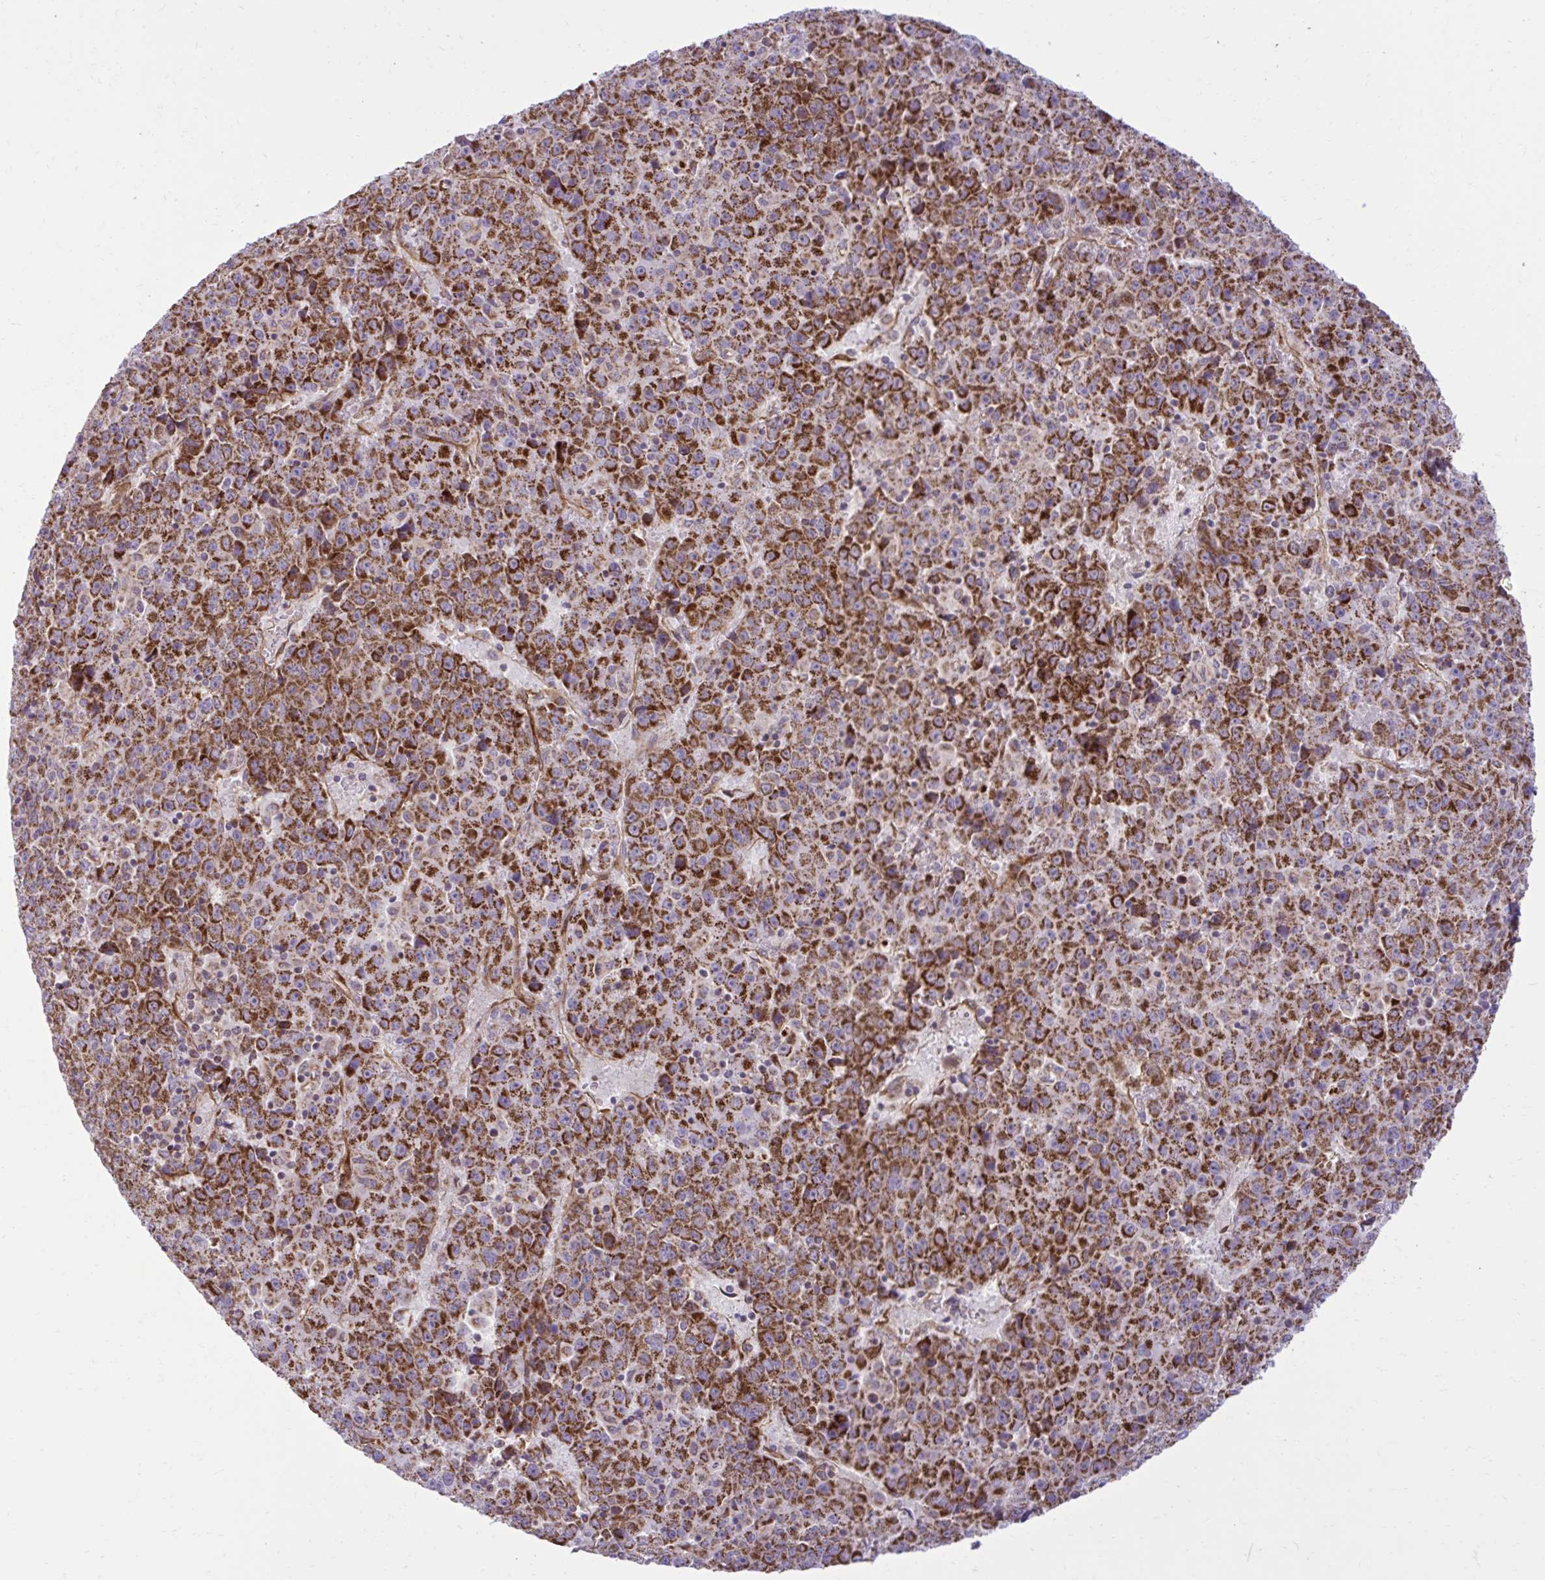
{"staining": {"intensity": "strong", "quantity": ">75%", "location": "cytoplasmic/membranous"}, "tissue": "liver cancer", "cell_type": "Tumor cells", "image_type": "cancer", "snomed": [{"axis": "morphology", "description": "Carcinoma, Hepatocellular, NOS"}, {"axis": "topography", "description": "Liver"}], "caption": "Approximately >75% of tumor cells in liver cancer demonstrate strong cytoplasmic/membranous protein expression as visualized by brown immunohistochemical staining.", "gene": "LIMS1", "patient": {"sex": "female", "age": 53}}